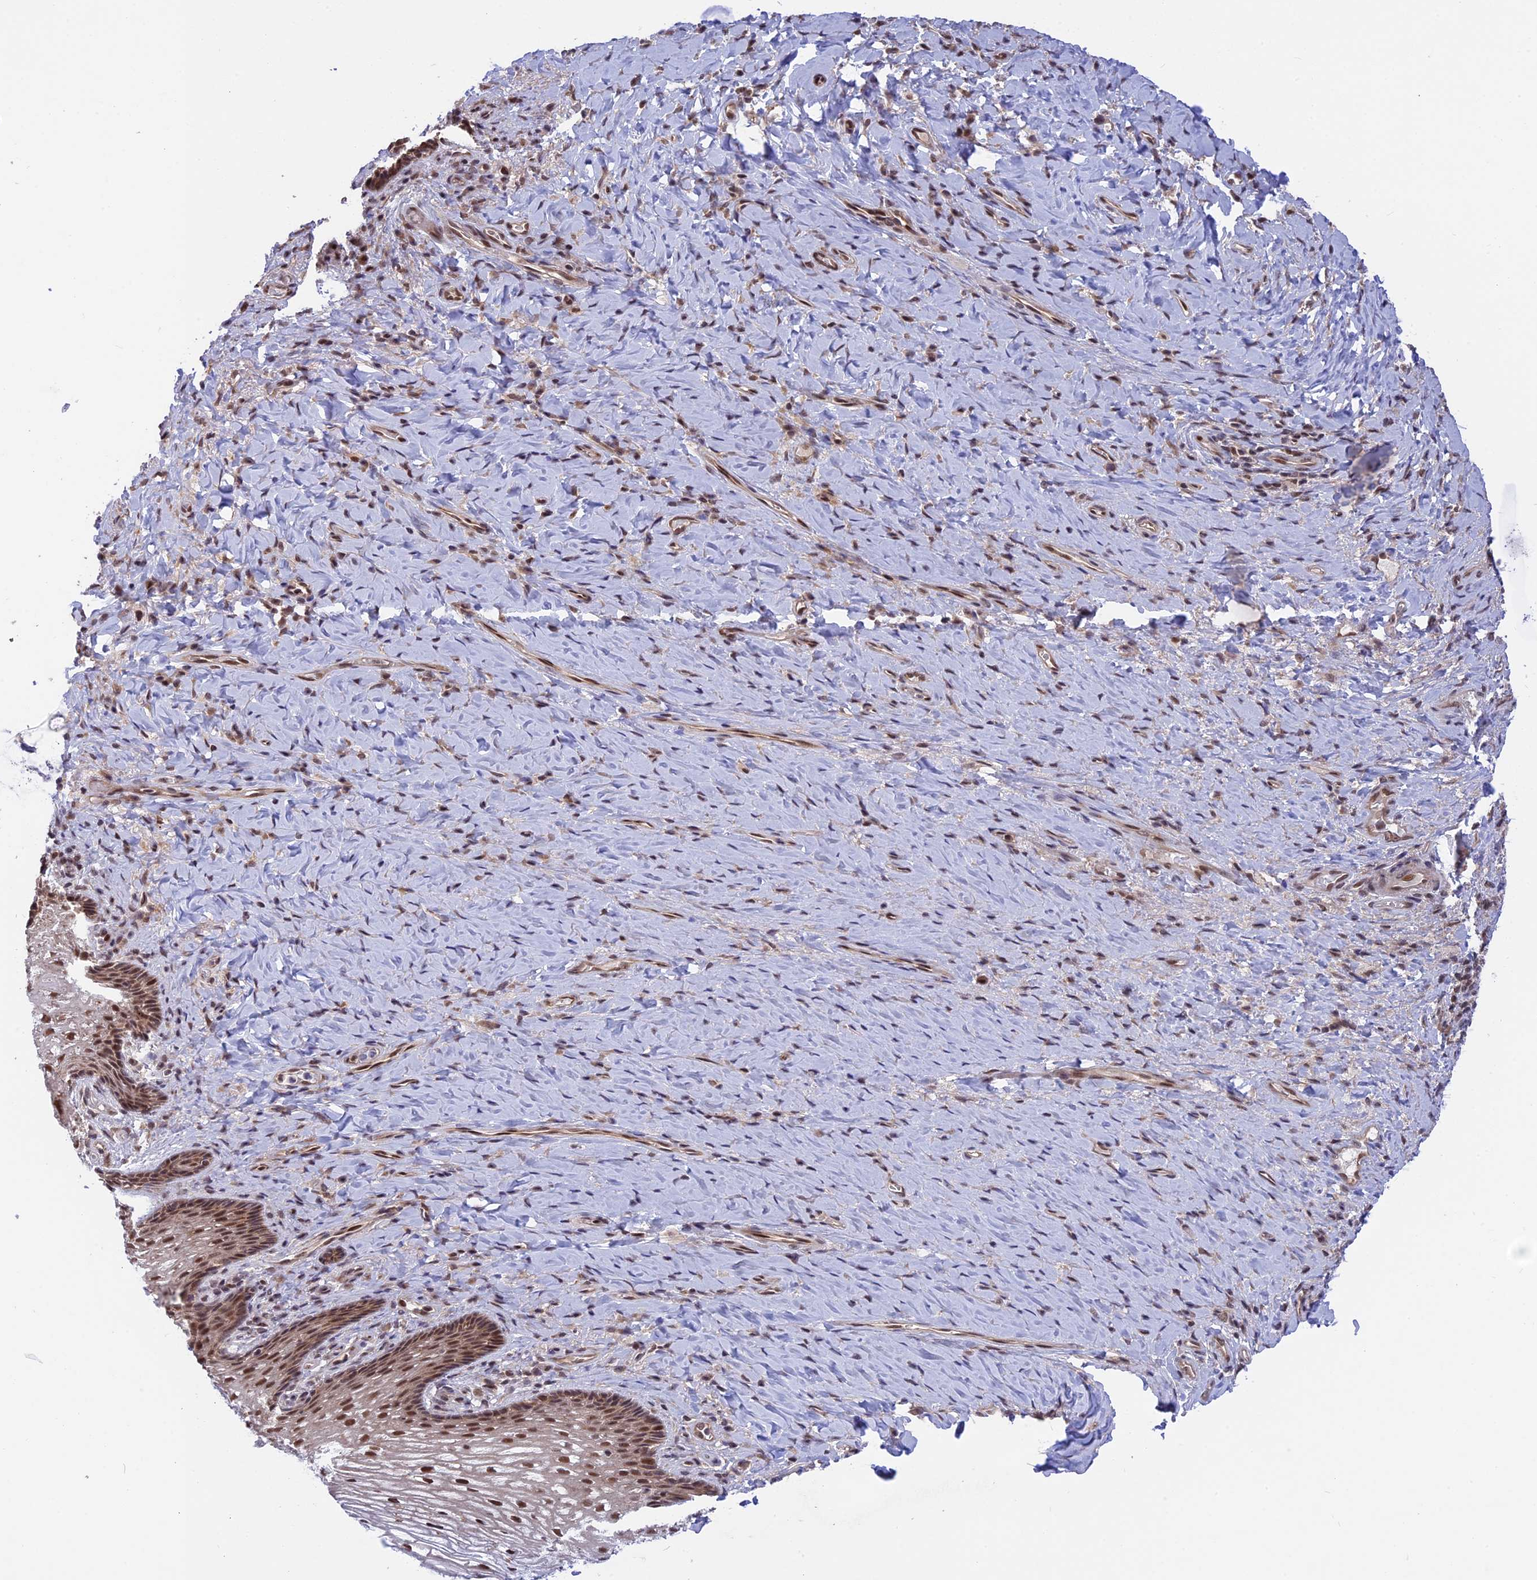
{"staining": {"intensity": "moderate", "quantity": ">75%", "location": "nuclear"}, "tissue": "vagina", "cell_type": "Squamous epithelial cells", "image_type": "normal", "snomed": [{"axis": "morphology", "description": "Normal tissue, NOS"}, {"axis": "topography", "description": "Vagina"}], "caption": "Normal vagina shows moderate nuclear positivity in about >75% of squamous epithelial cells, visualized by immunohistochemistry. (DAB = brown stain, brightfield microscopy at high magnification).", "gene": "POLR2C", "patient": {"sex": "female", "age": 60}}